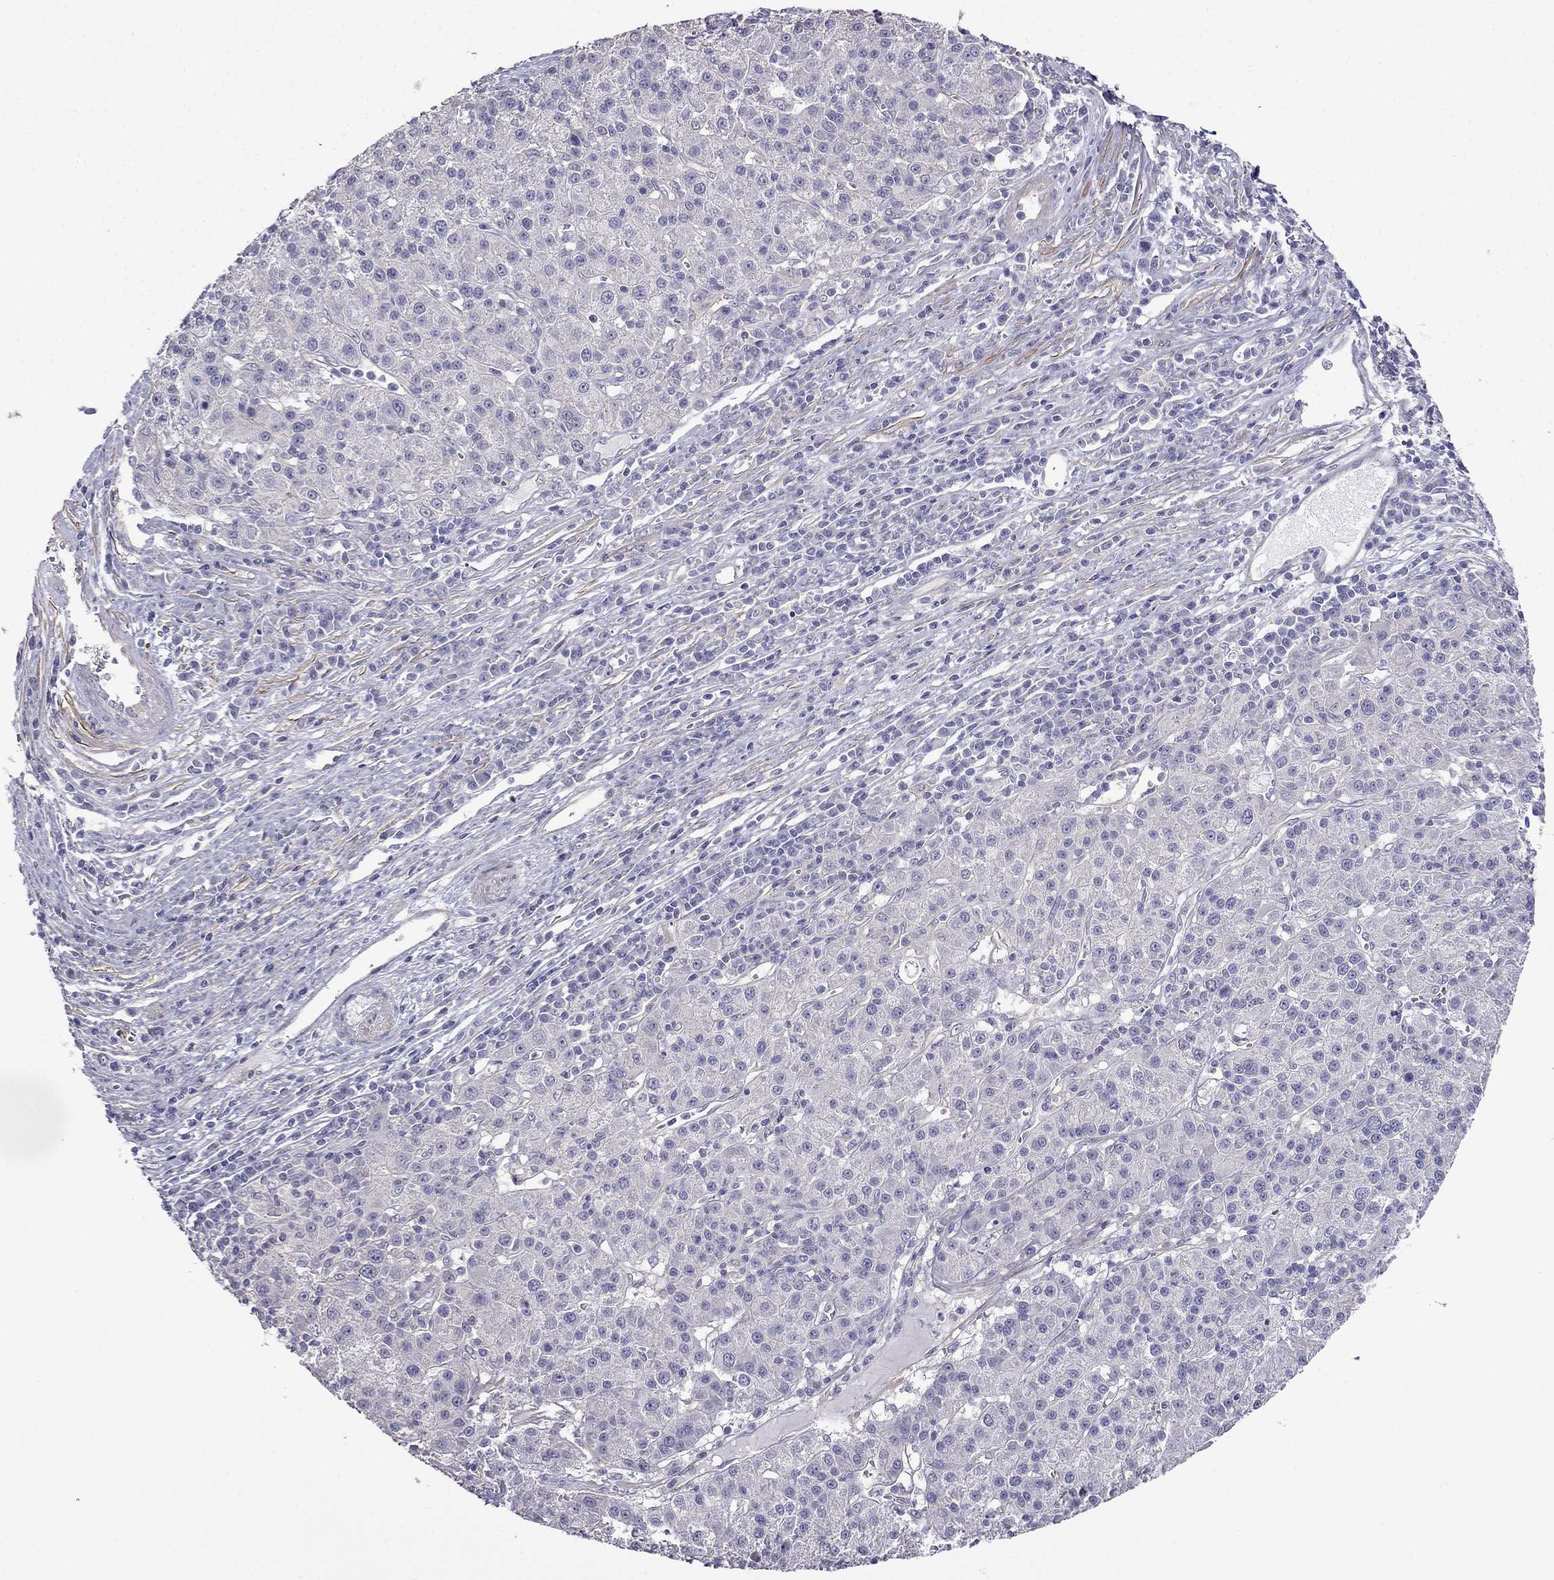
{"staining": {"intensity": "weak", "quantity": "25%-75%", "location": "cytoplasmic/membranous"}, "tissue": "liver cancer", "cell_type": "Tumor cells", "image_type": "cancer", "snomed": [{"axis": "morphology", "description": "Carcinoma, Hepatocellular, NOS"}, {"axis": "topography", "description": "Liver"}], "caption": "The immunohistochemical stain labels weak cytoplasmic/membranous positivity in tumor cells of liver cancer tissue.", "gene": "SCNN1D", "patient": {"sex": "female", "age": 60}}